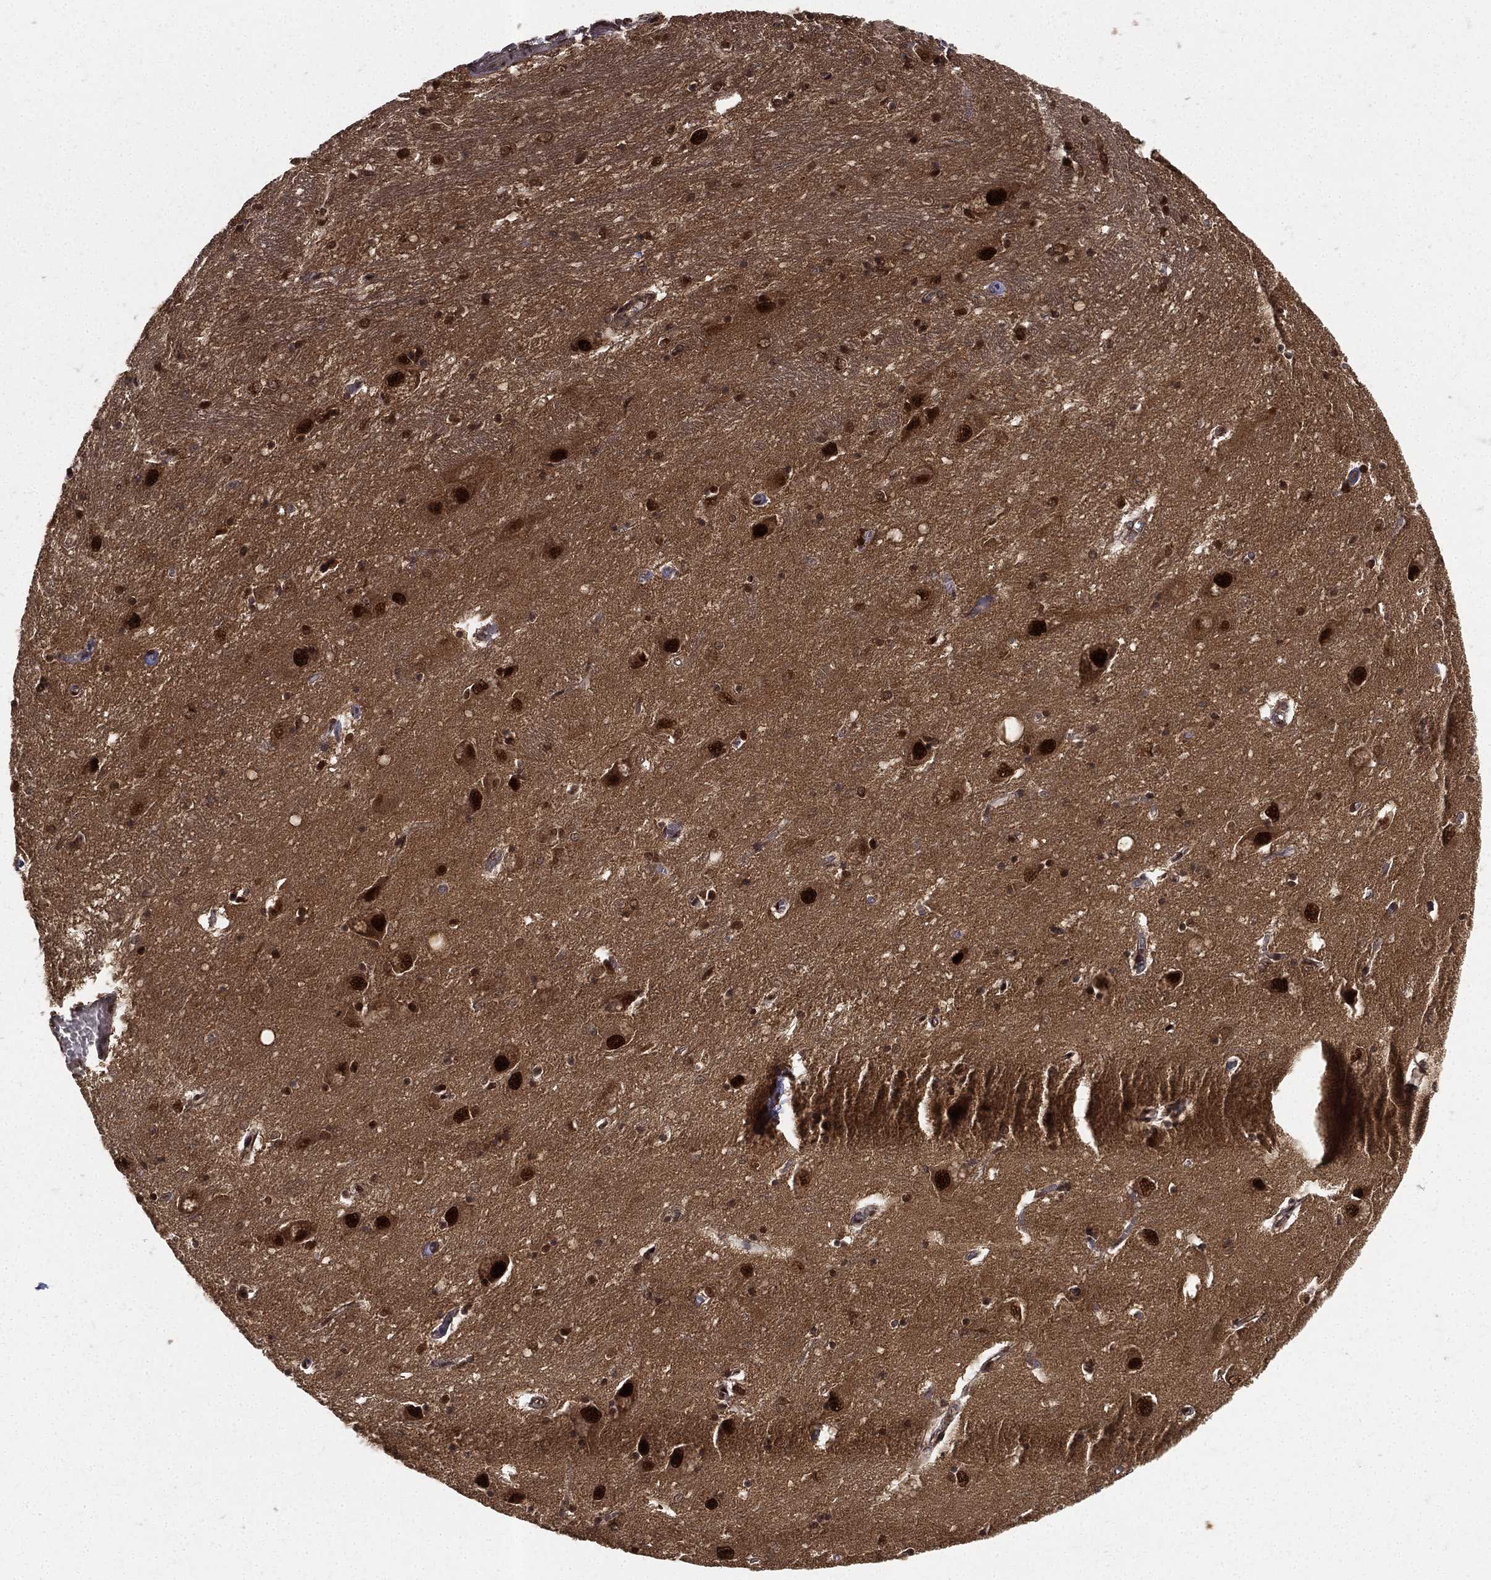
{"staining": {"intensity": "strong", "quantity": "25%-75%", "location": "nuclear"}, "tissue": "caudate", "cell_type": "Glial cells", "image_type": "normal", "snomed": [{"axis": "morphology", "description": "Normal tissue, NOS"}, {"axis": "topography", "description": "Lateral ventricle wall"}], "caption": "A brown stain highlights strong nuclear positivity of a protein in glial cells of normal caudate. (DAB IHC, brown staining for protein, blue staining for nuclei).", "gene": "COPS4", "patient": {"sex": "male", "age": 54}}